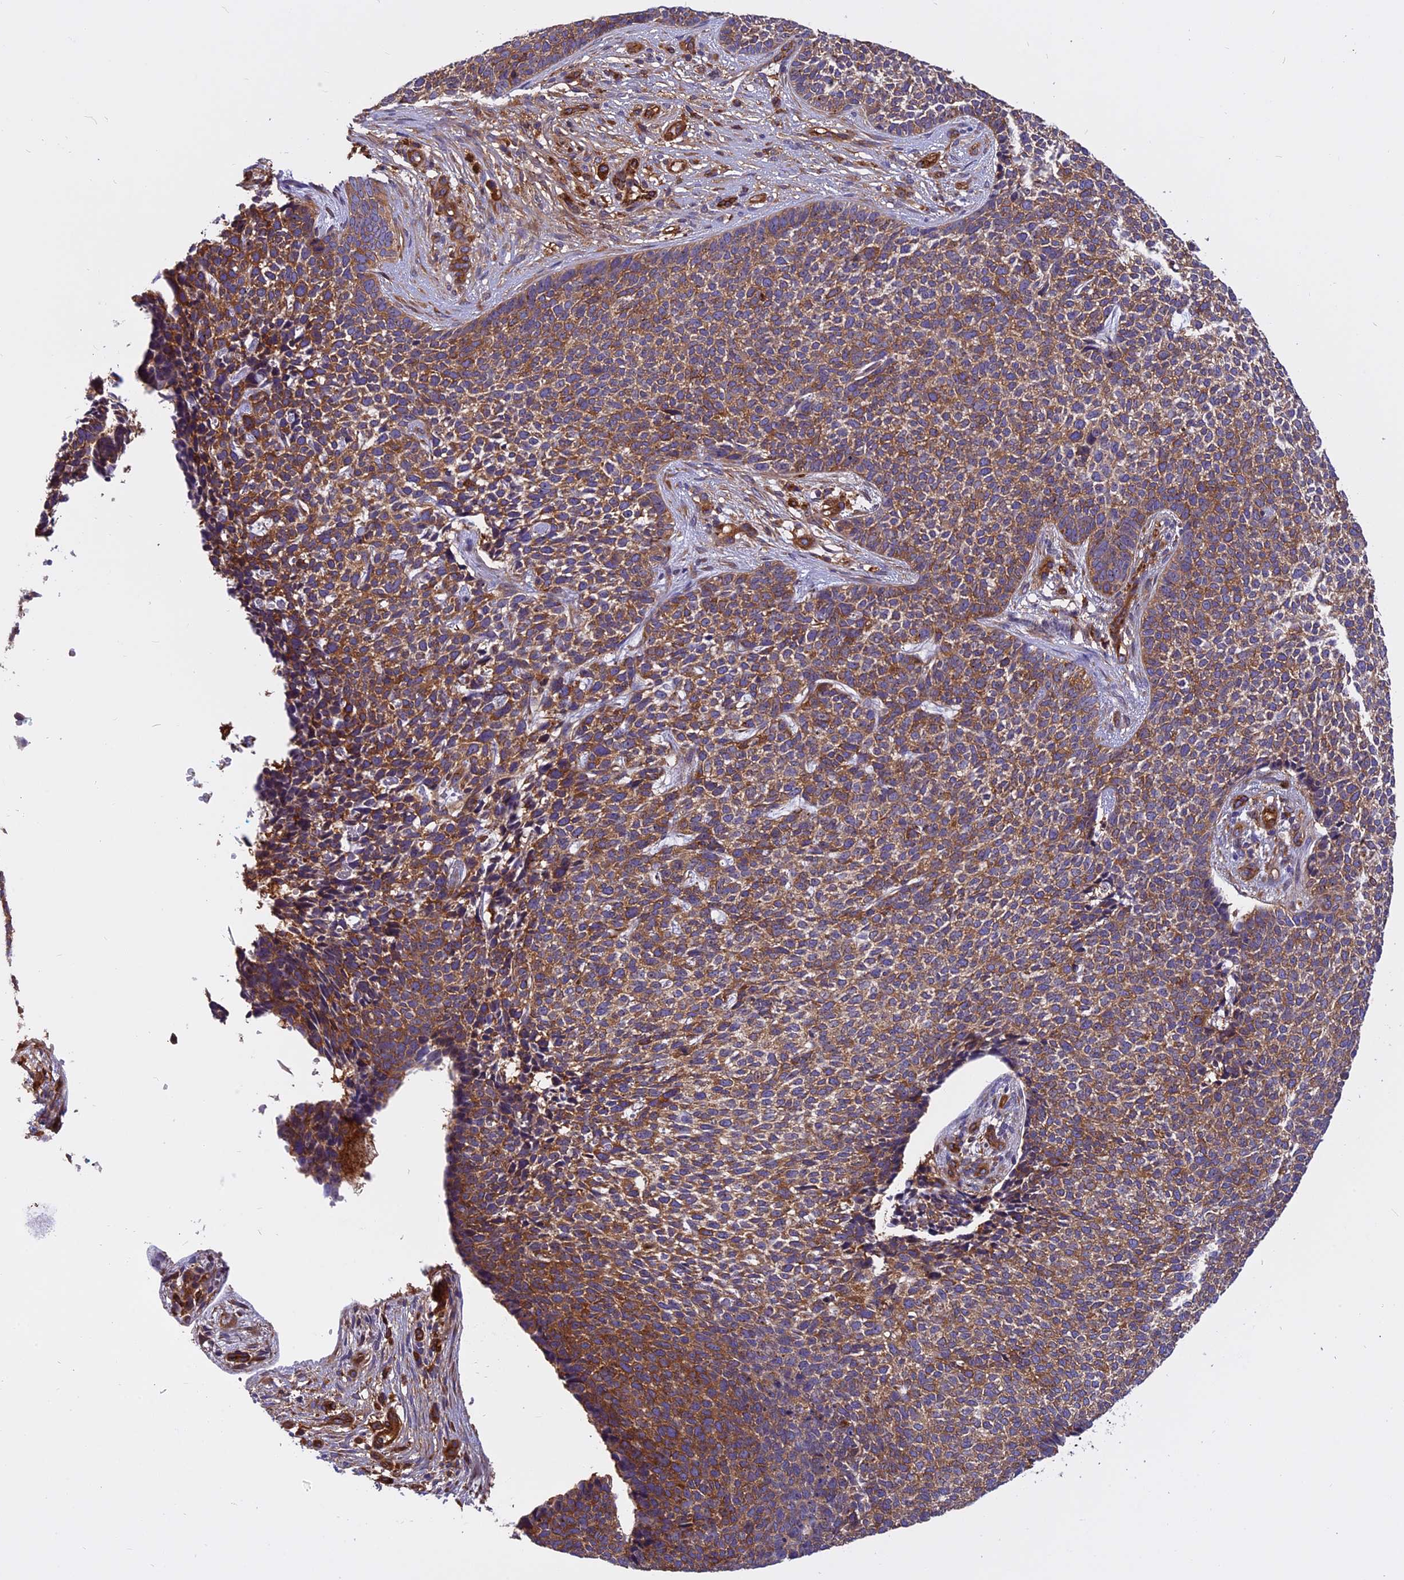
{"staining": {"intensity": "moderate", "quantity": ">75%", "location": "cytoplasmic/membranous"}, "tissue": "skin cancer", "cell_type": "Tumor cells", "image_type": "cancer", "snomed": [{"axis": "morphology", "description": "Basal cell carcinoma"}, {"axis": "topography", "description": "Skin"}], "caption": "Immunohistochemistry of skin basal cell carcinoma reveals medium levels of moderate cytoplasmic/membranous positivity in approximately >75% of tumor cells.", "gene": "EHBP1L1", "patient": {"sex": "female", "age": 84}}